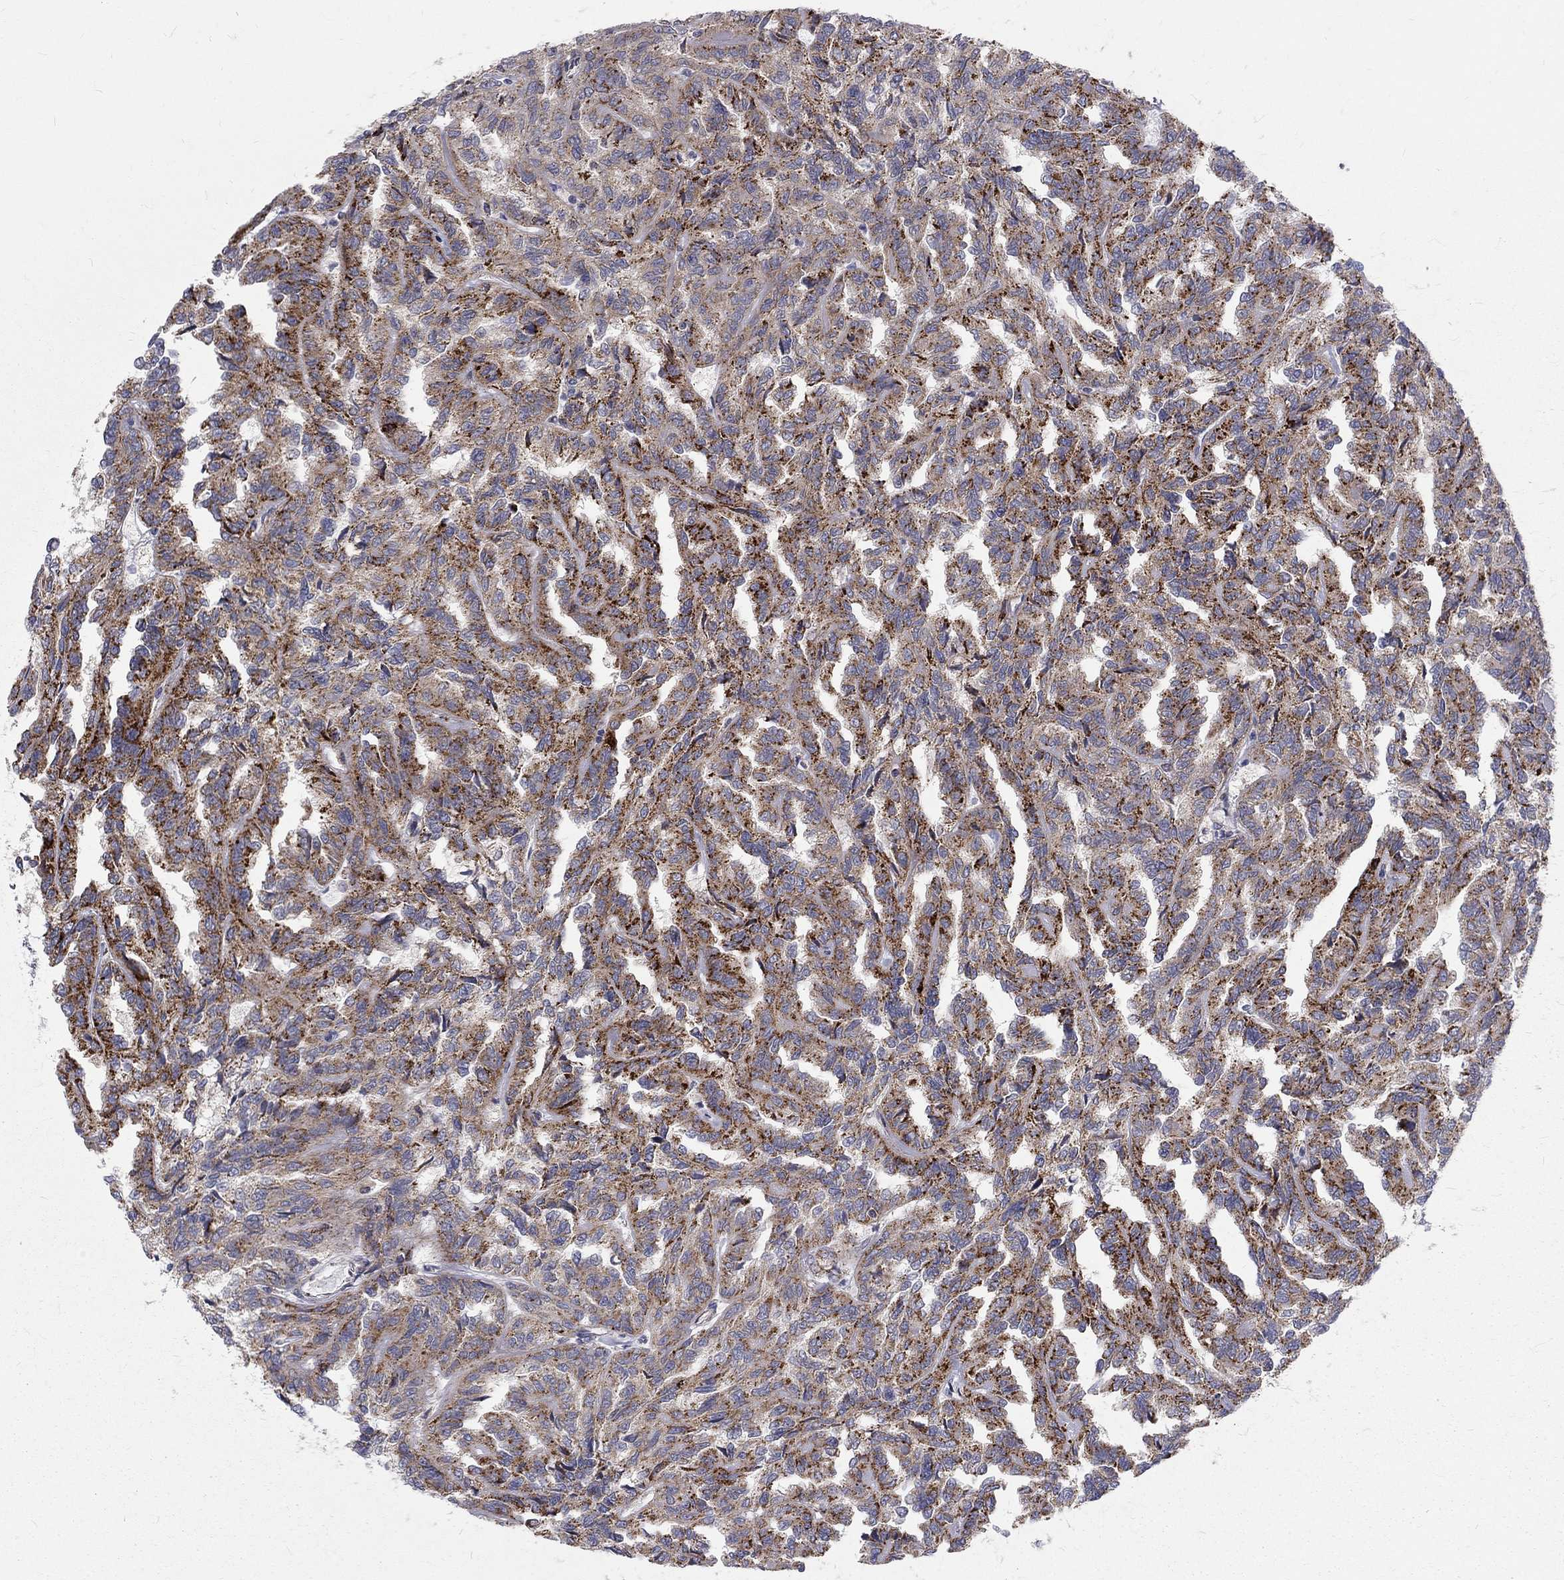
{"staining": {"intensity": "strong", "quantity": ">75%", "location": "cytoplasmic/membranous"}, "tissue": "renal cancer", "cell_type": "Tumor cells", "image_type": "cancer", "snomed": [{"axis": "morphology", "description": "Adenocarcinoma, NOS"}, {"axis": "topography", "description": "Kidney"}], "caption": "Protein expression analysis of renal adenocarcinoma displays strong cytoplasmic/membranous expression in about >75% of tumor cells.", "gene": "ALDH1B1", "patient": {"sex": "male", "age": 79}}